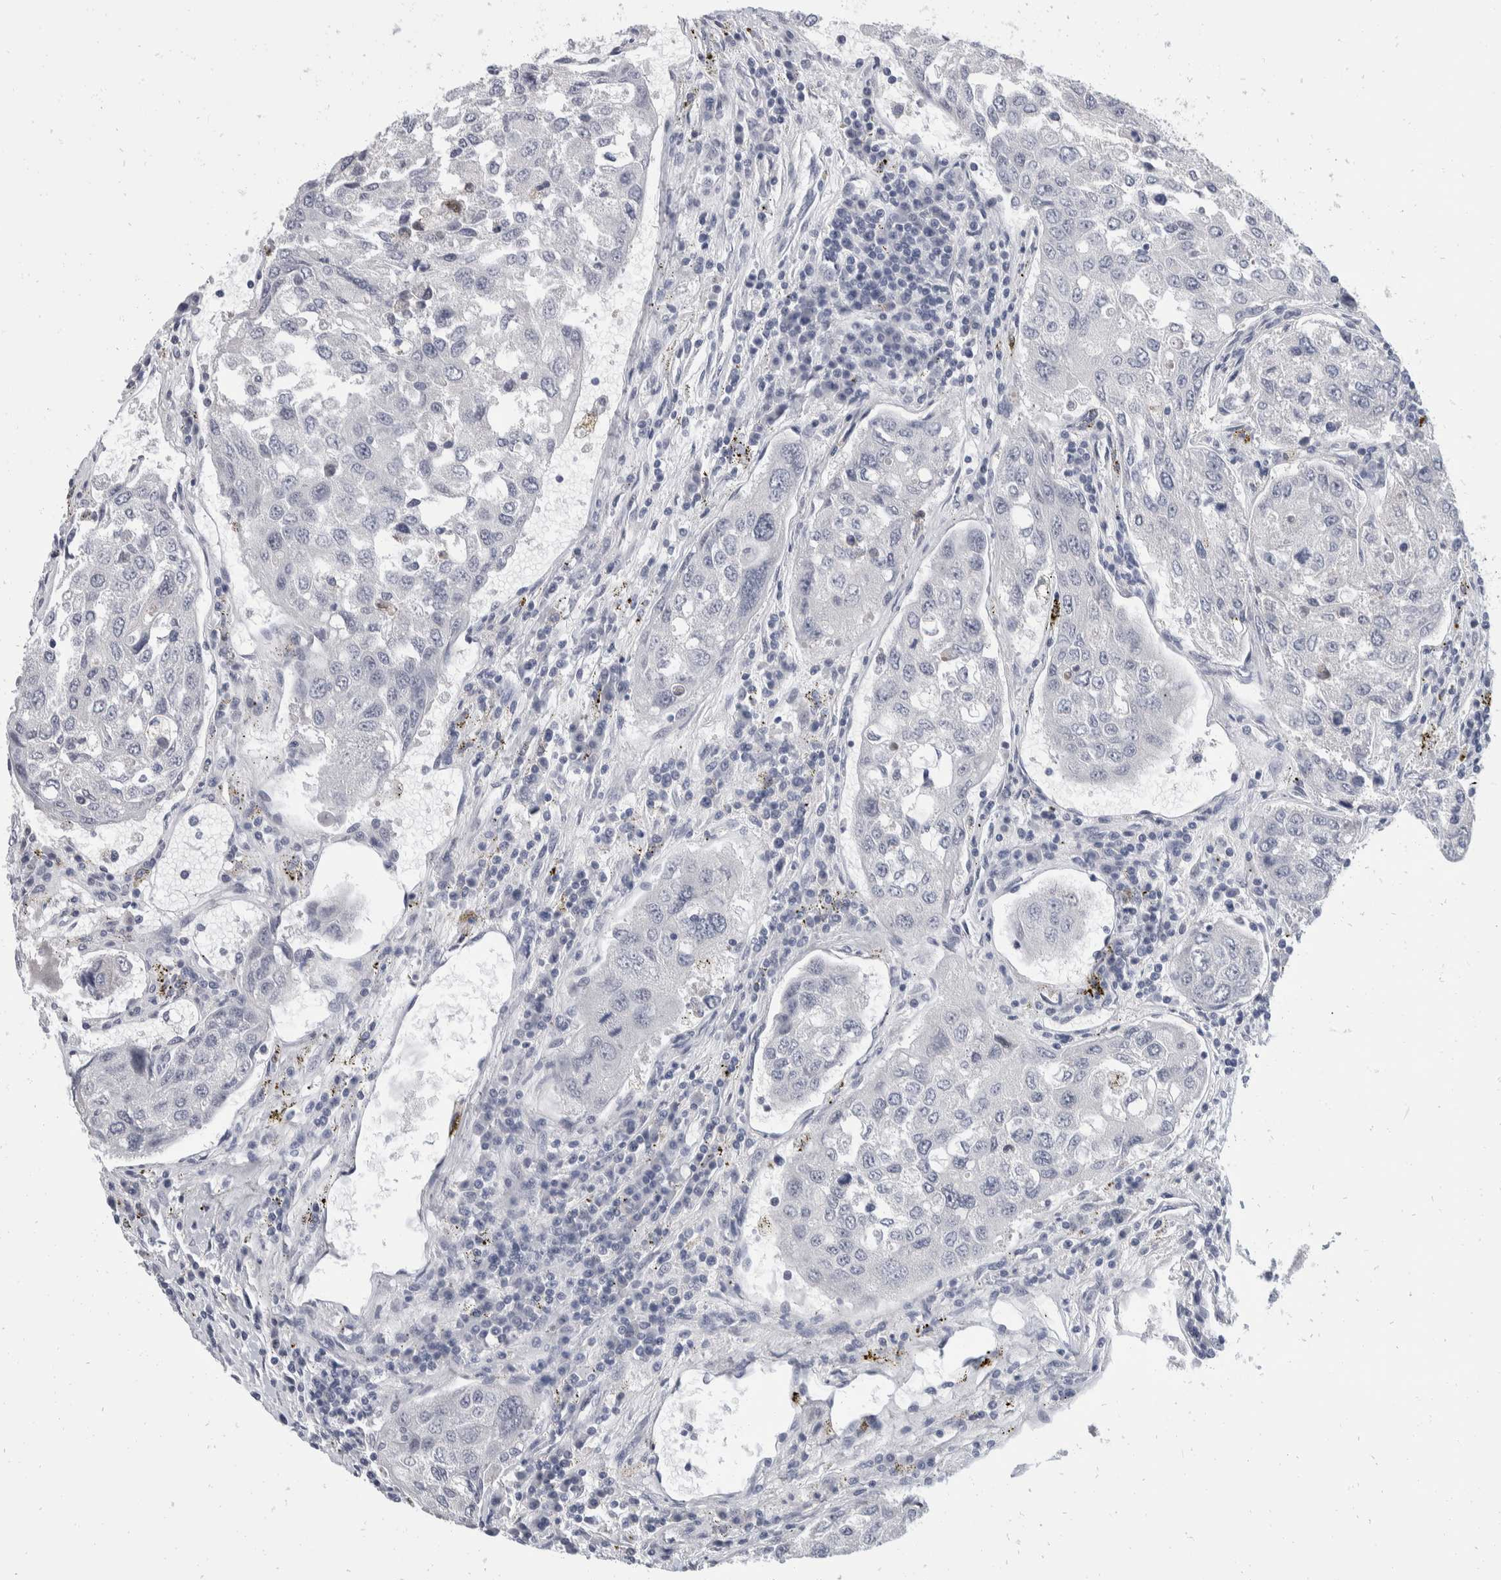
{"staining": {"intensity": "negative", "quantity": "none", "location": "none"}, "tissue": "urothelial cancer", "cell_type": "Tumor cells", "image_type": "cancer", "snomed": [{"axis": "morphology", "description": "Urothelial carcinoma, High grade"}, {"axis": "topography", "description": "Lymph node"}, {"axis": "topography", "description": "Urinary bladder"}], "caption": "Histopathology image shows no protein expression in tumor cells of urothelial carcinoma (high-grade) tissue. (IHC, brightfield microscopy, high magnification).", "gene": "CATSPERD", "patient": {"sex": "male", "age": 51}}